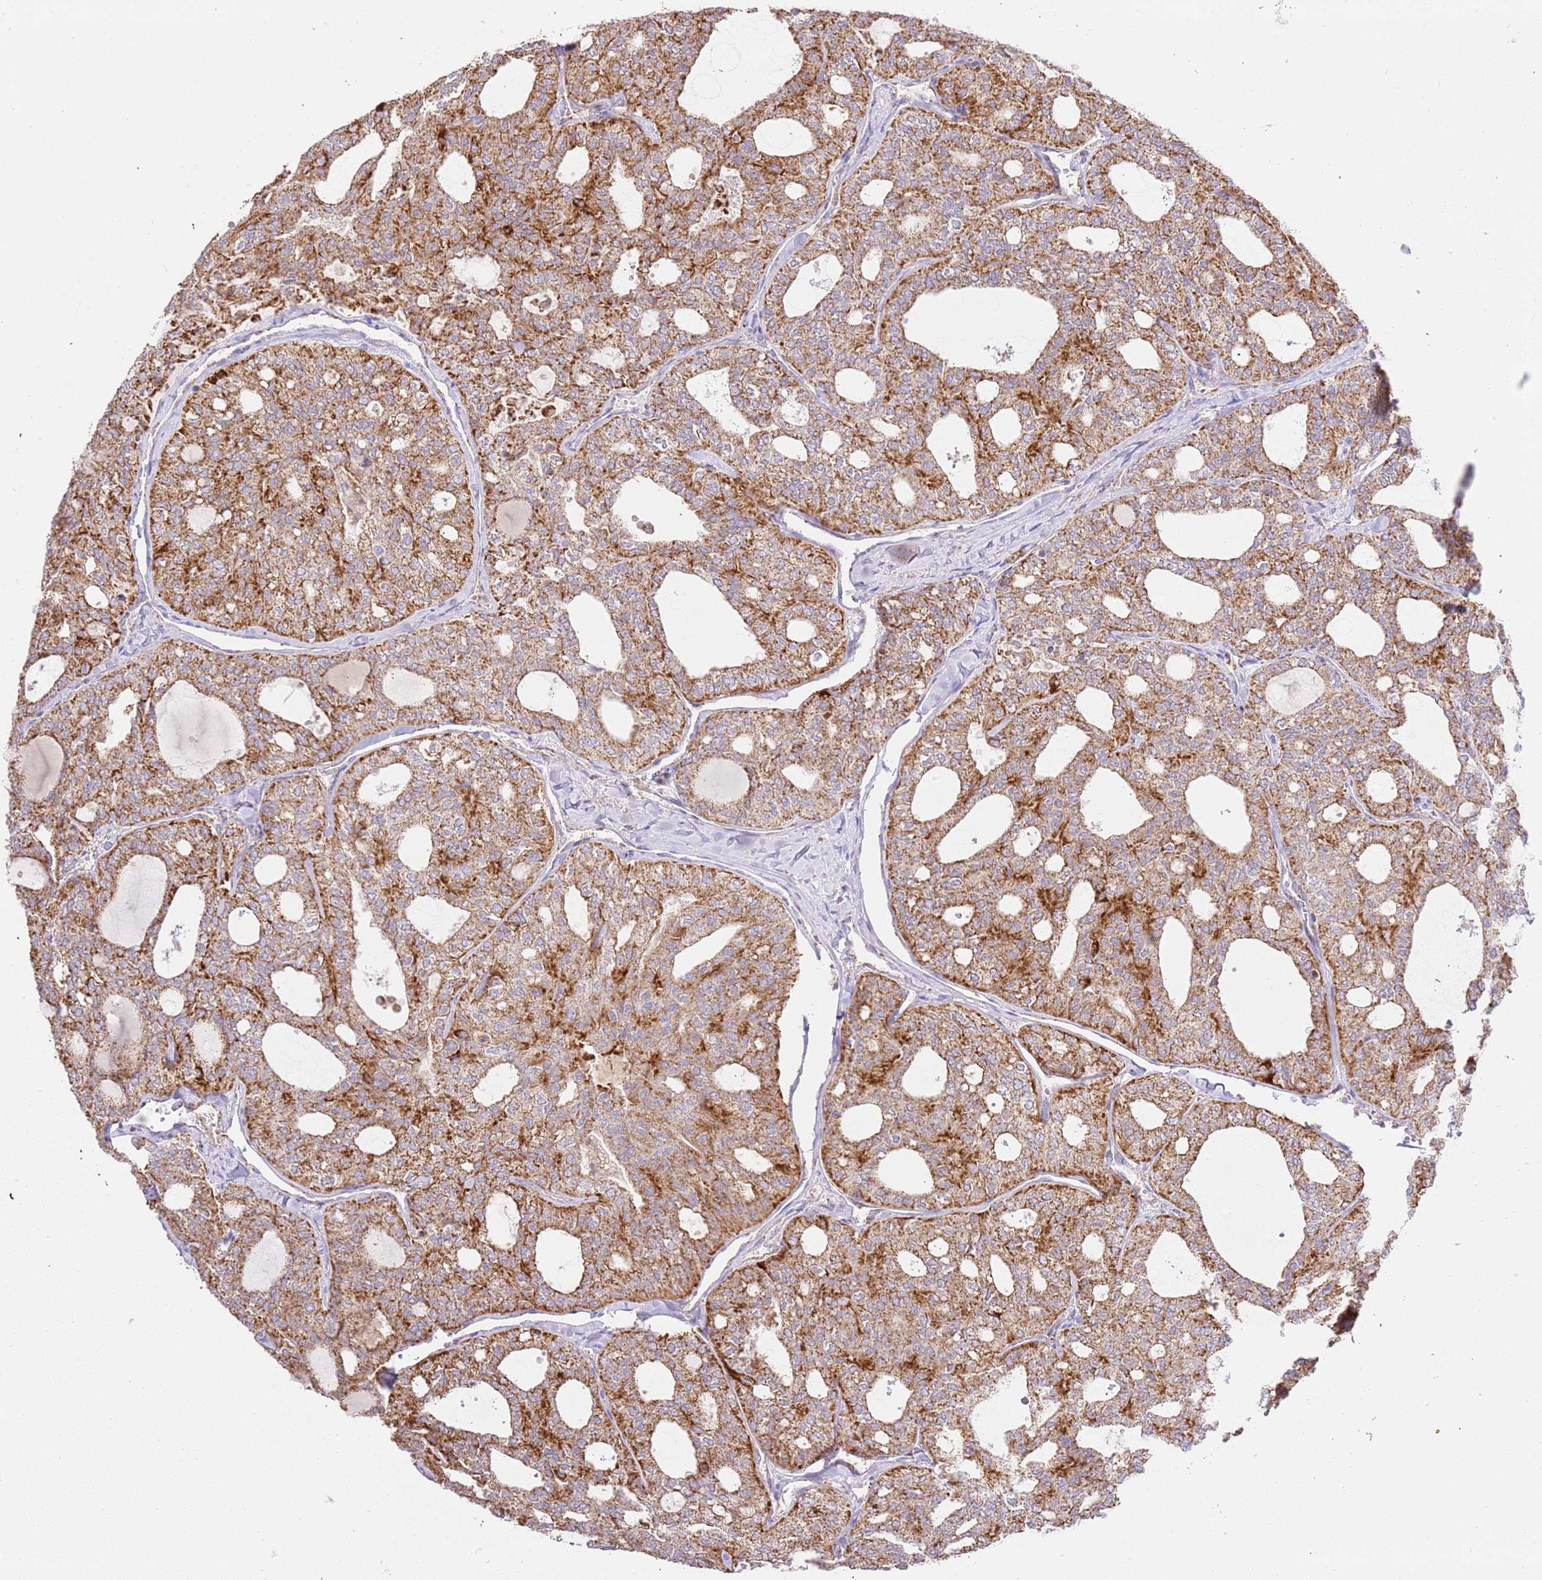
{"staining": {"intensity": "moderate", "quantity": ">75%", "location": "cytoplasmic/membranous"}, "tissue": "thyroid cancer", "cell_type": "Tumor cells", "image_type": "cancer", "snomed": [{"axis": "morphology", "description": "Follicular adenoma carcinoma, NOS"}, {"axis": "topography", "description": "Thyroid gland"}], "caption": "Thyroid follicular adenoma carcinoma was stained to show a protein in brown. There is medium levels of moderate cytoplasmic/membranous staining in about >75% of tumor cells.", "gene": "ZBTB39", "patient": {"sex": "male", "age": 75}}